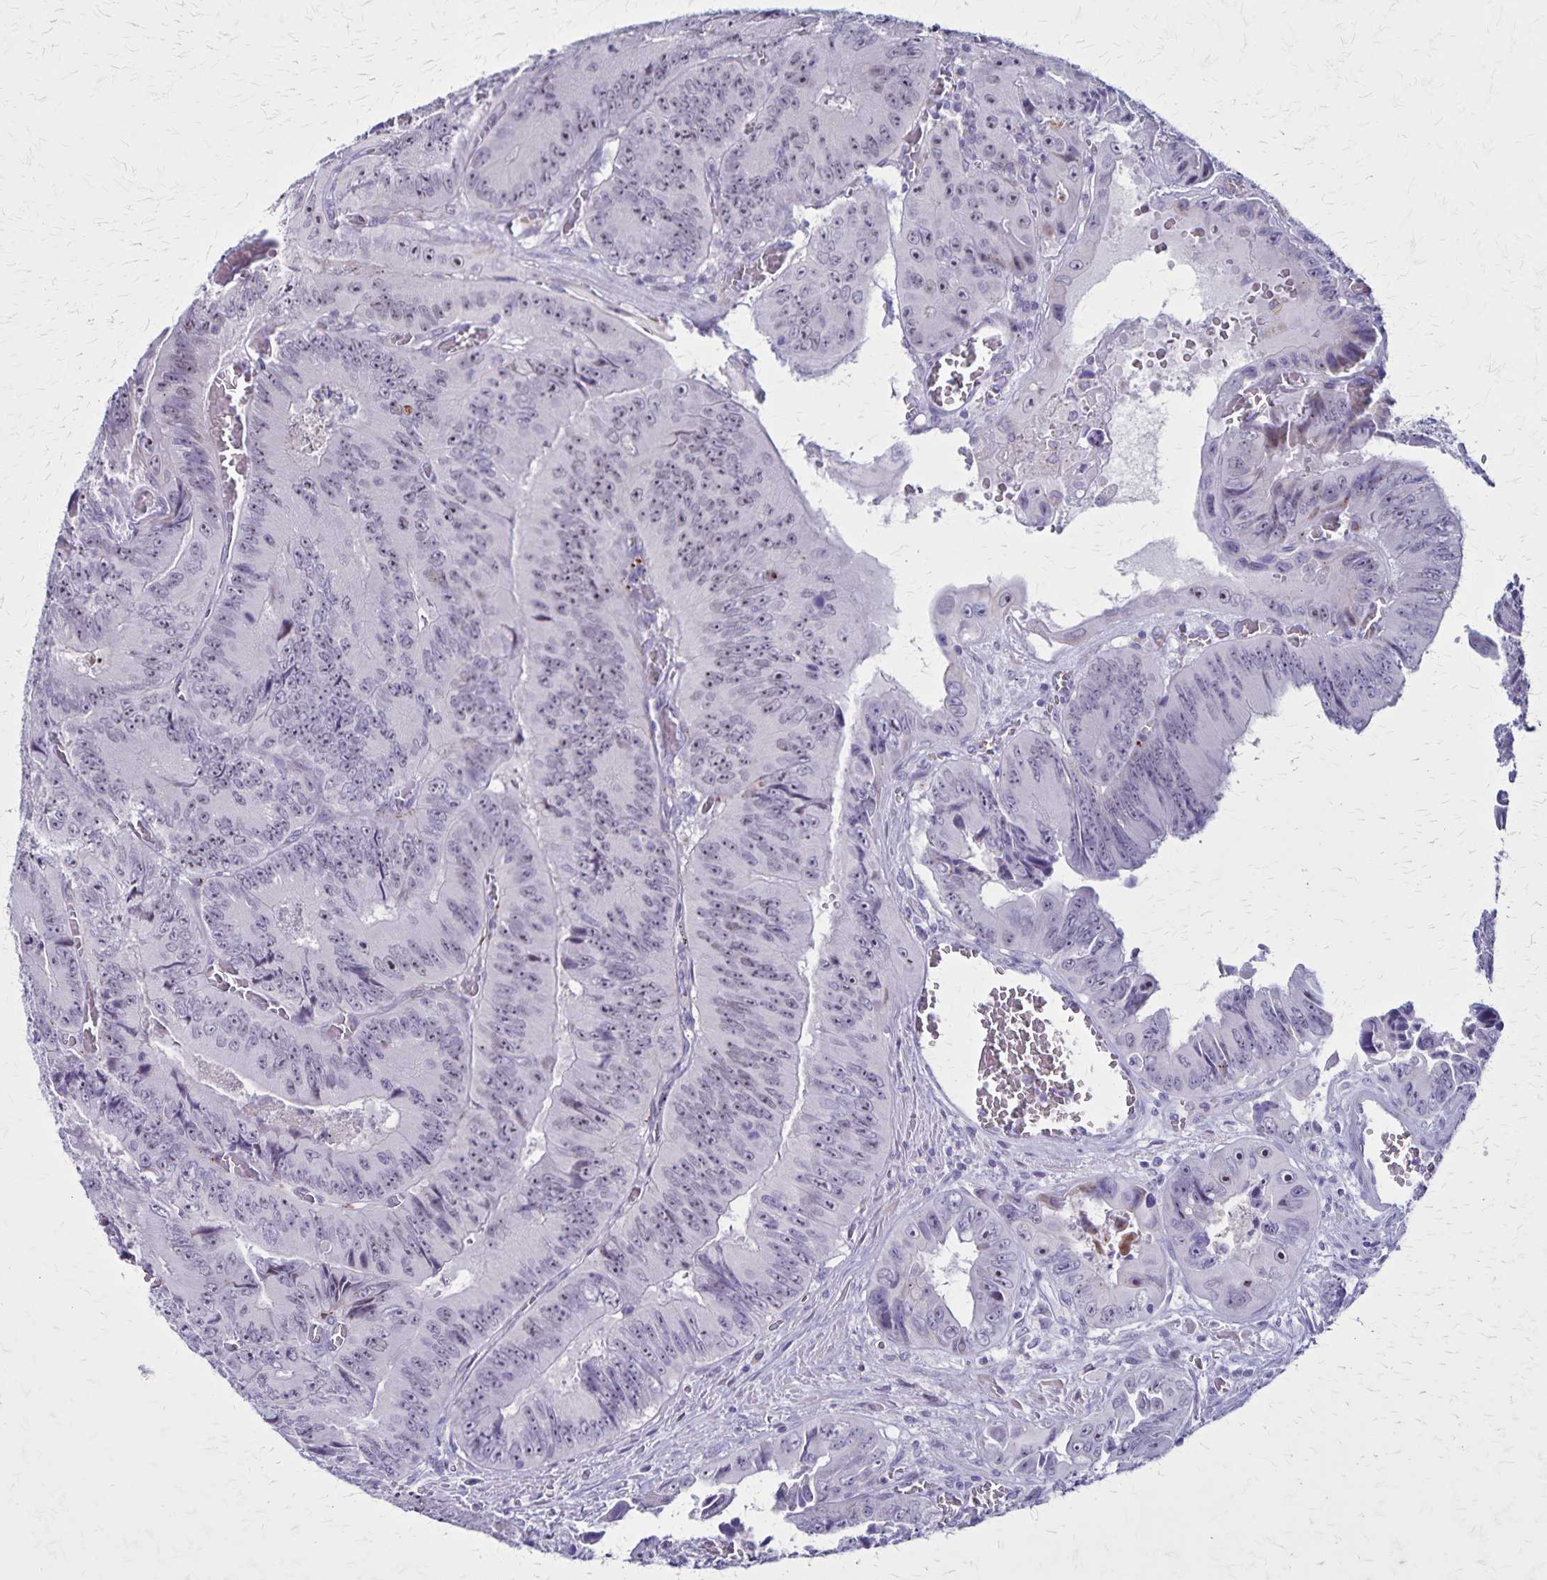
{"staining": {"intensity": "negative", "quantity": "none", "location": "none"}, "tissue": "colorectal cancer", "cell_type": "Tumor cells", "image_type": "cancer", "snomed": [{"axis": "morphology", "description": "Adenocarcinoma, NOS"}, {"axis": "topography", "description": "Colon"}], "caption": "Immunohistochemistry micrograph of colorectal cancer (adenocarcinoma) stained for a protein (brown), which displays no staining in tumor cells.", "gene": "OR51B5", "patient": {"sex": "female", "age": 84}}